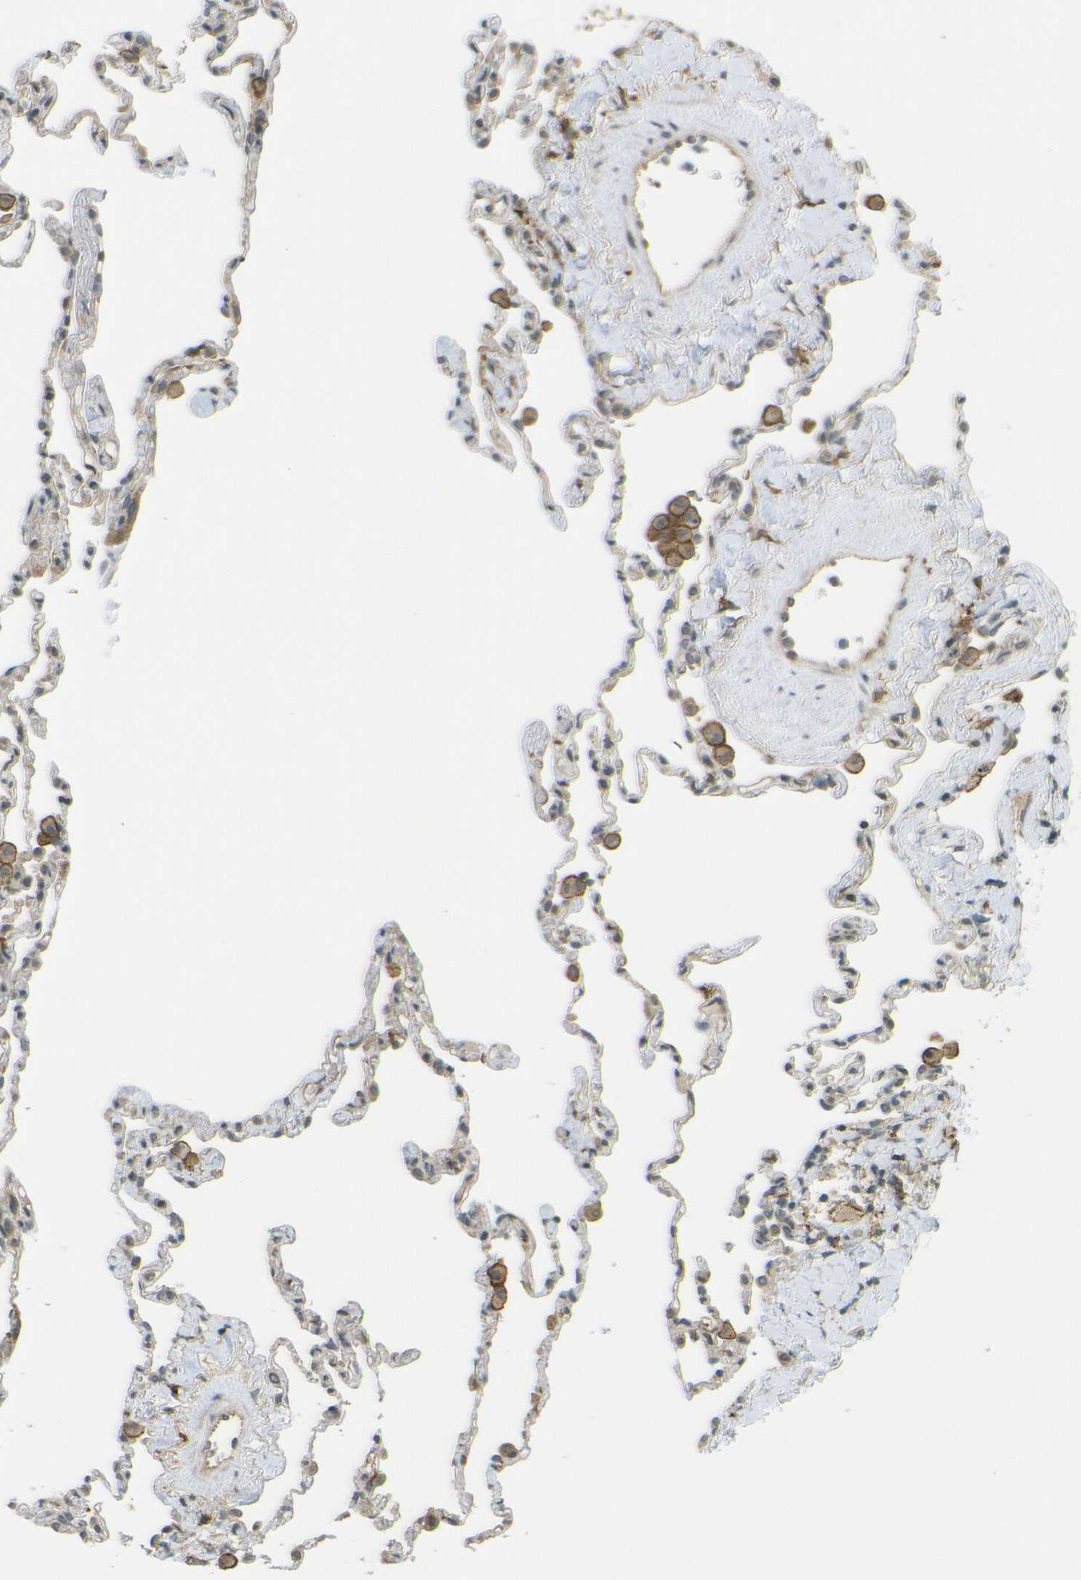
{"staining": {"intensity": "weak", "quantity": "25%-75%", "location": "cytoplasmic/membranous"}, "tissue": "lung", "cell_type": "Alveolar cells", "image_type": "normal", "snomed": [{"axis": "morphology", "description": "Normal tissue, NOS"}, {"axis": "topography", "description": "Lung"}], "caption": "Approximately 25%-75% of alveolar cells in unremarkable human lung exhibit weak cytoplasmic/membranous protein positivity as visualized by brown immunohistochemical staining.", "gene": "DAB2", "patient": {"sex": "male", "age": 59}}